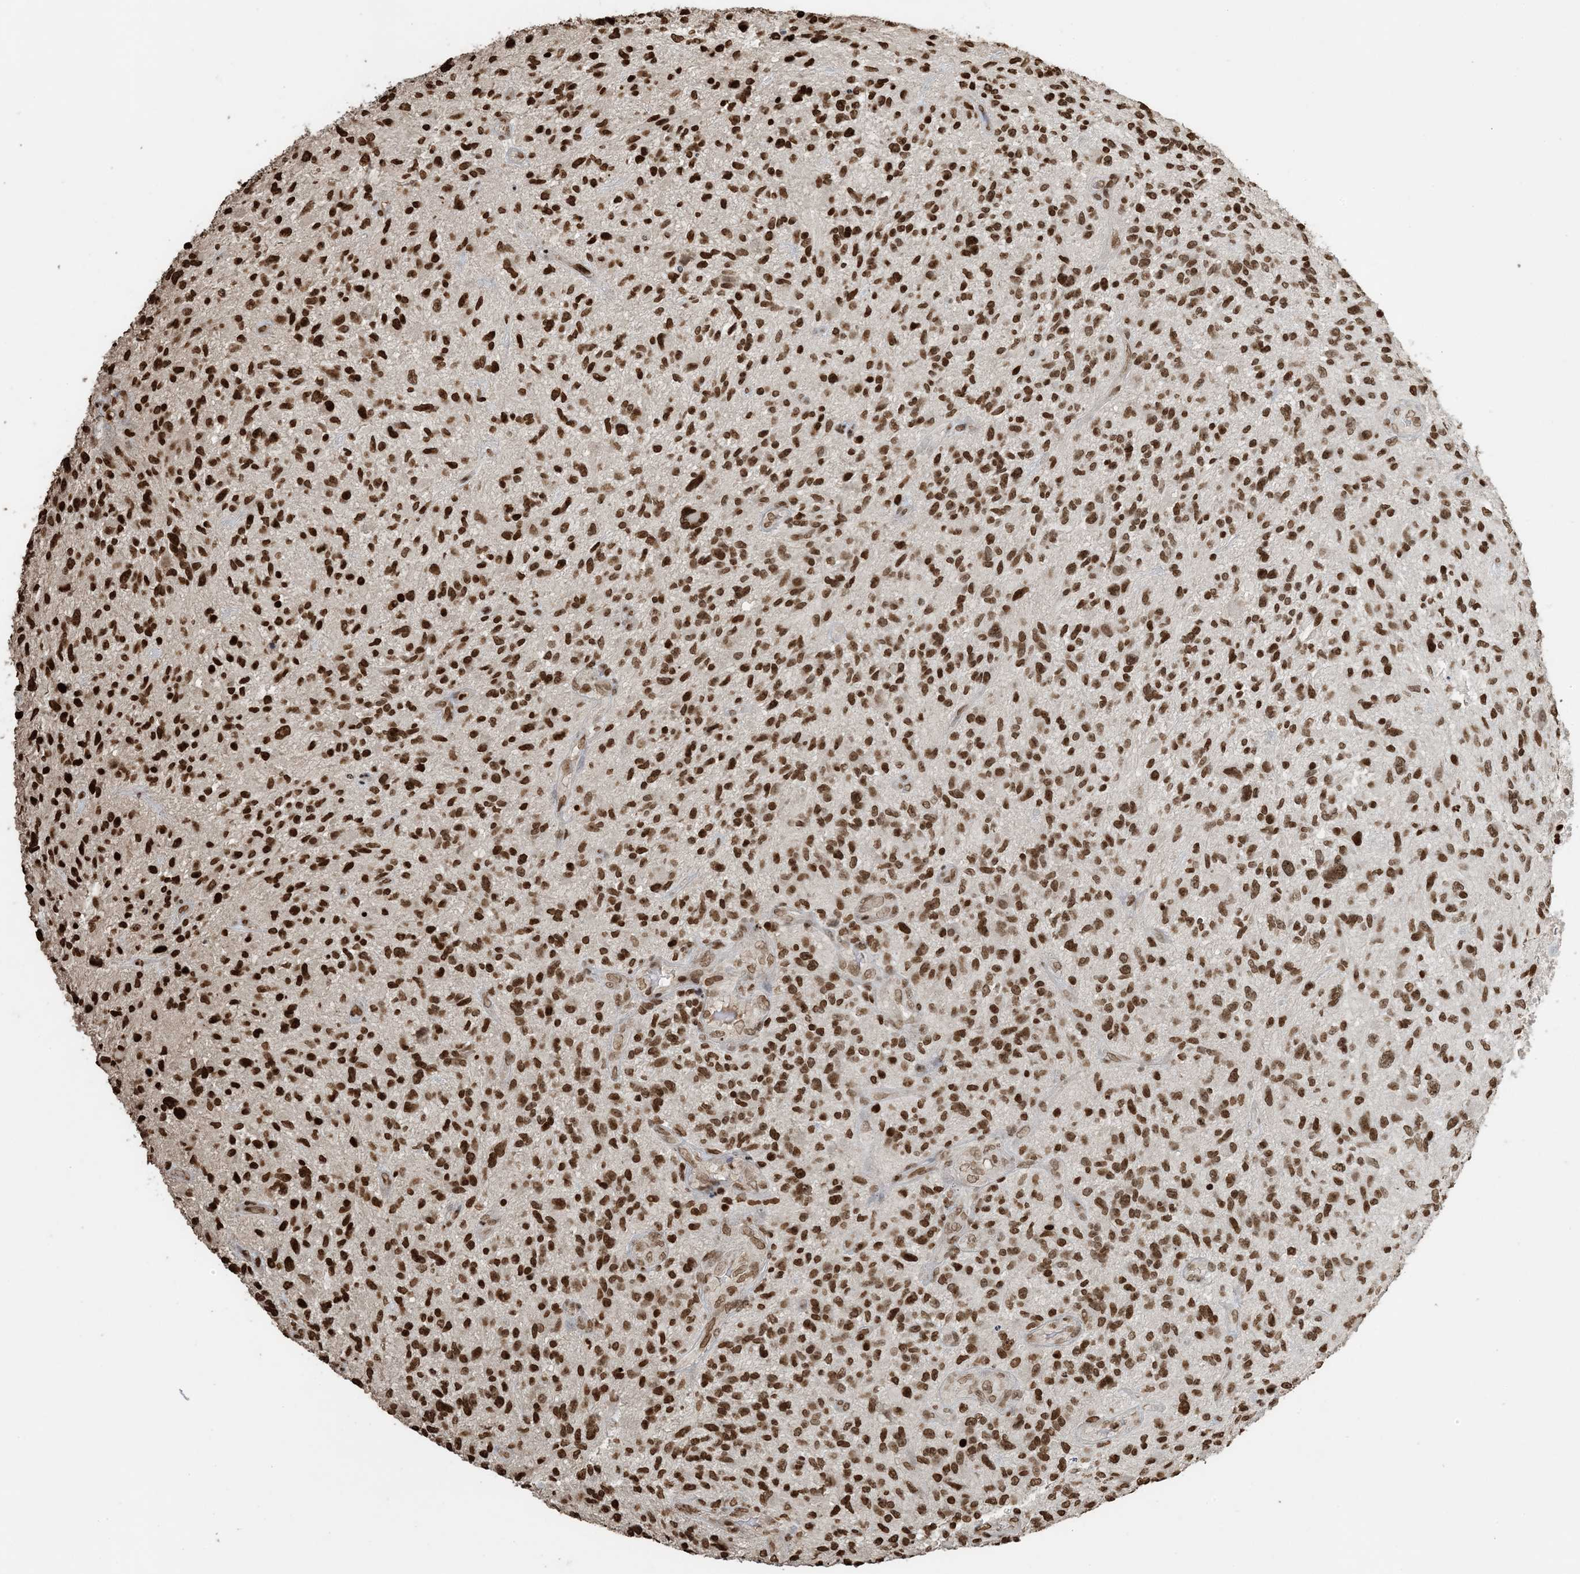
{"staining": {"intensity": "strong", "quantity": ">75%", "location": "nuclear"}, "tissue": "glioma", "cell_type": "Tumor cells", "image_type": "cancer", "snomed": [{"axis": "morphology", "description": "Glioma, malignant, High grade"}, {"axis": "topography", "description": "Brain"}], "caption": "The photomicrograph shows immunohistochemical staining of glioma. There is strong nuclear expression is identified in about >75% of tumor cells. Nuclei are stained in blue.", "gene": "H3-3B", "patient": {"sex": "male", "age": 47}}